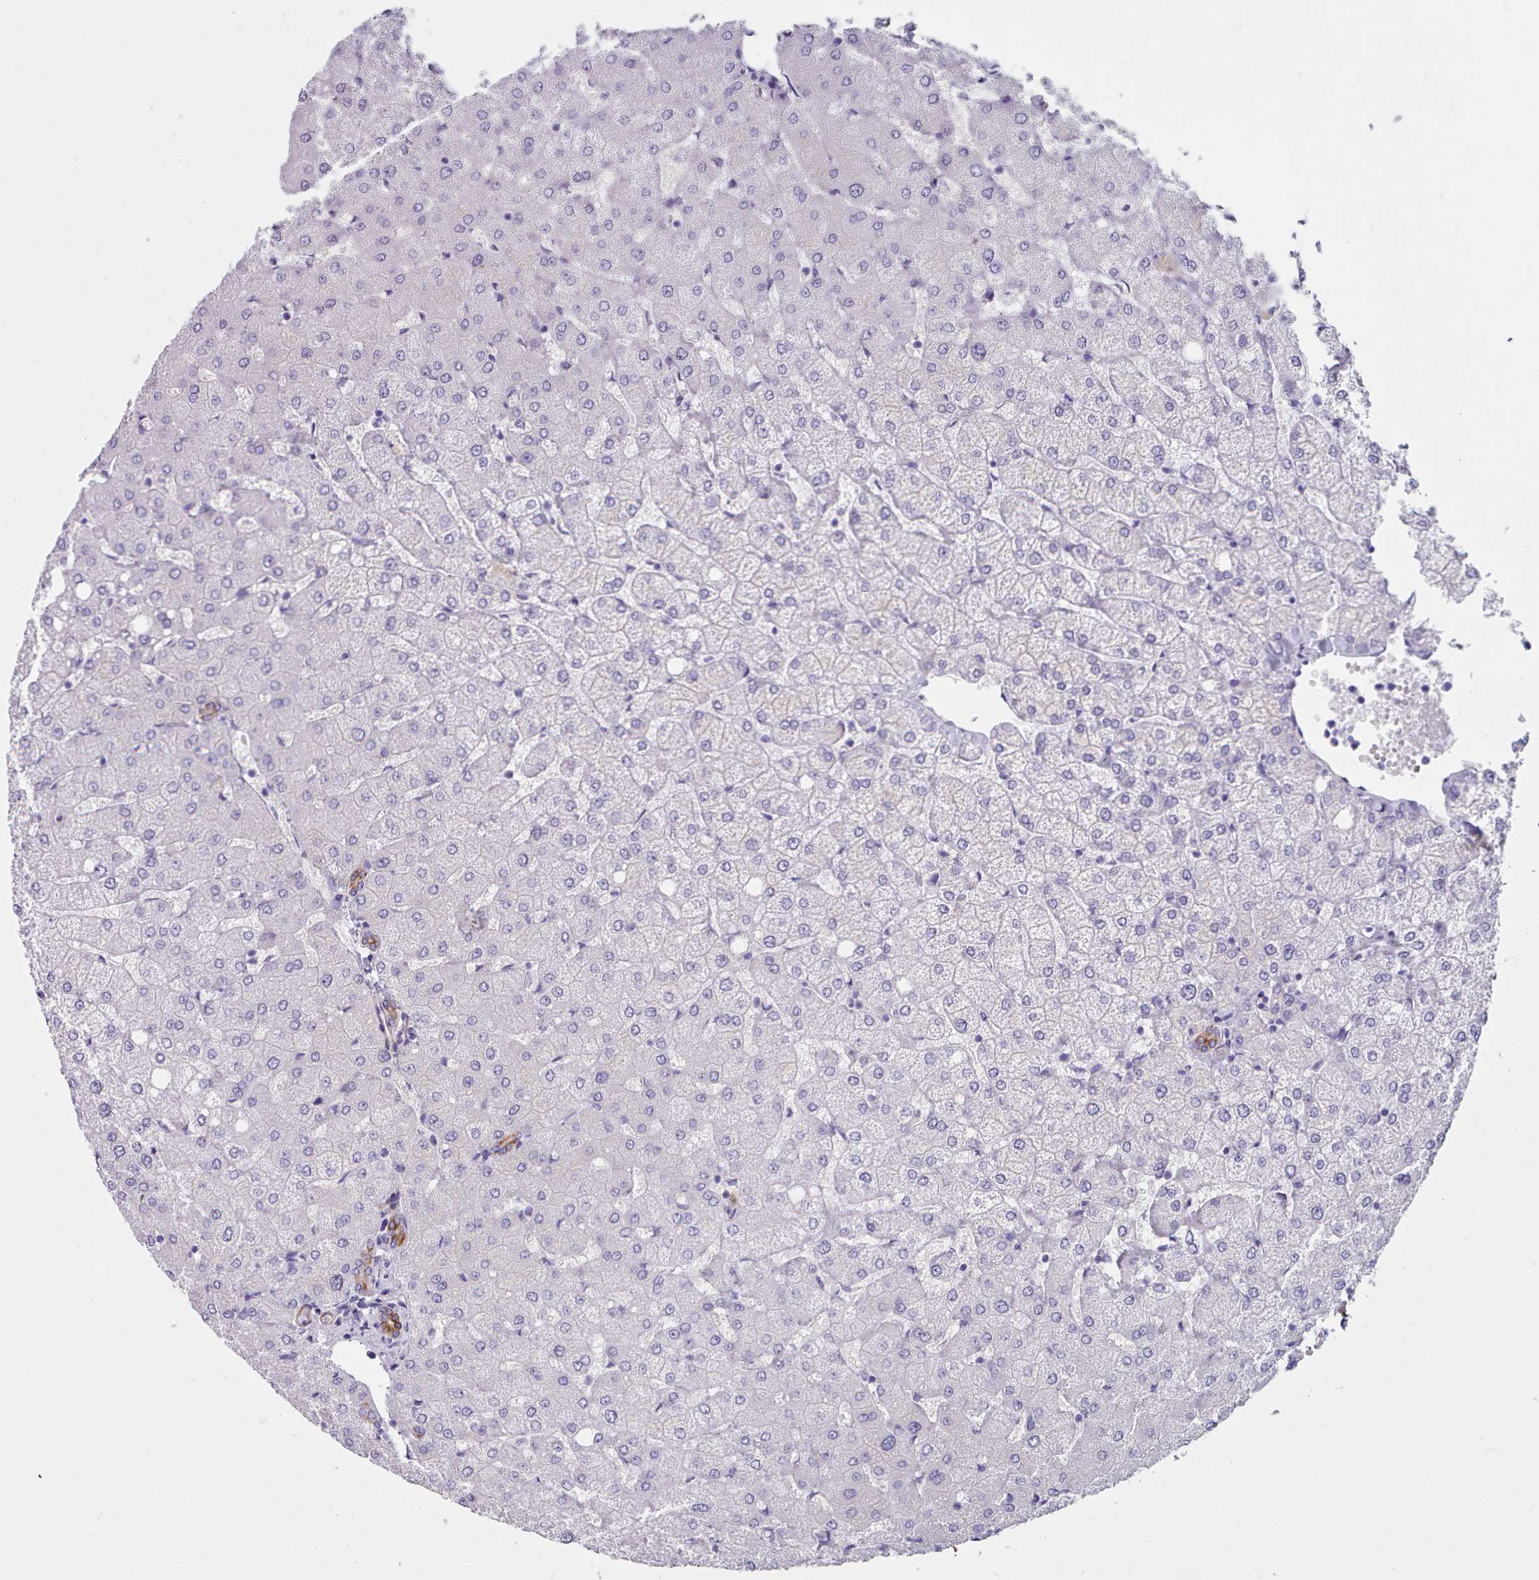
{"staining": {"intensity": "strong", "quantity": ">75%", "location": "cytoplasmic/membranous"}, "tissue": "liver", "cell_type": "Cholangiocytes", "image_type": "normal", "snomed": [{"axis": "morphology", "description": "Normal tissue, NOS"}, {"axis": "topography", "description": "Liver"}], "caption": "IHC (DAB (3,3'-diaminobenzidine)) staining of normal liver shows strong cytoplasmic/membranous protein positivity in approximately >75% of cholangiocytes.", "gene": "FPGS", "patient": {"sex": "female", "age": 54}}